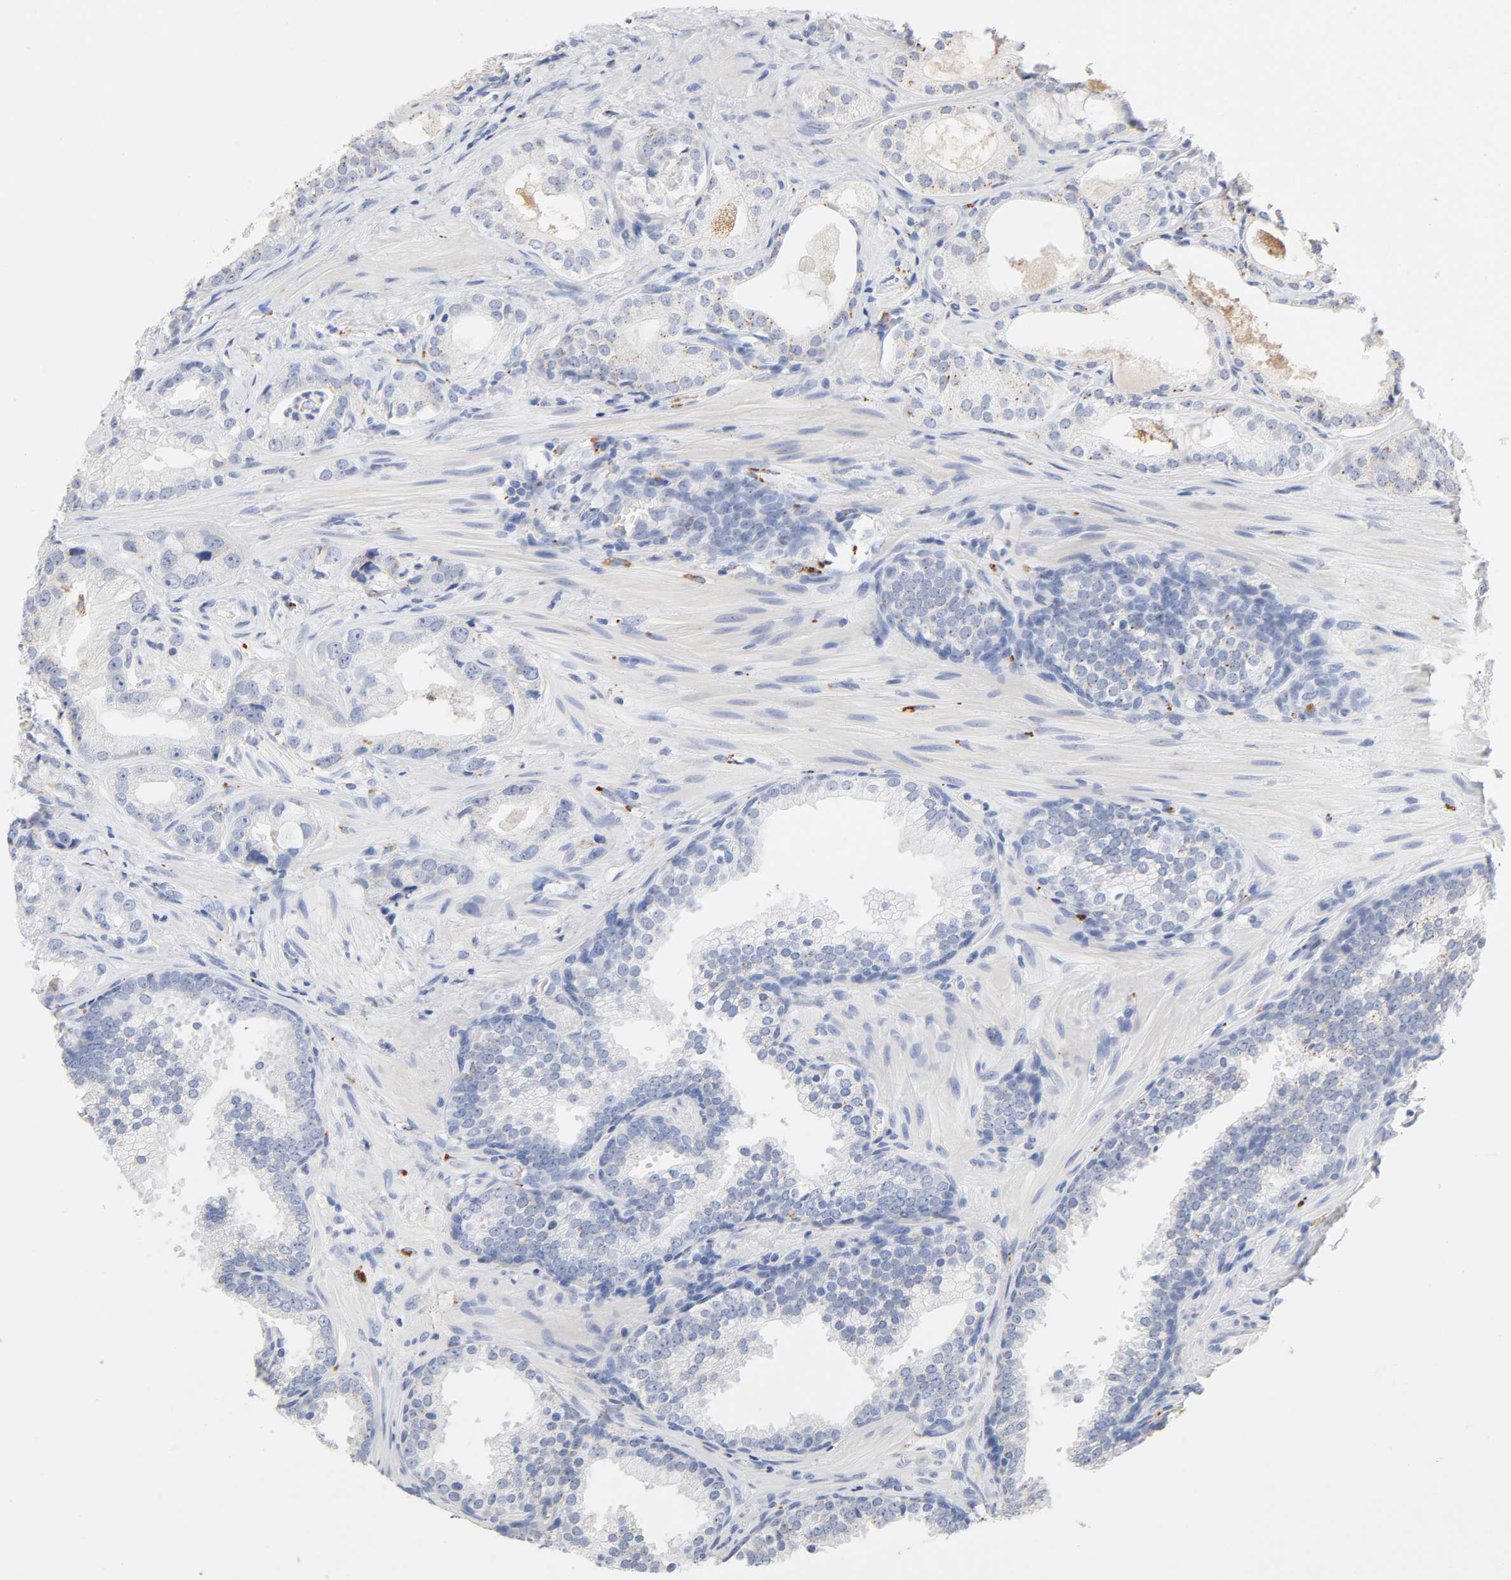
{"staining": {"intensity": "negative", "quantity": "none", "location": "none"}, "tissue": "prostate cancer", "cell_type": "Tumor cells", "image_type": "cancer", "snomed": [{"axis": "morphology", "description": "Adenocarcinoma, Low grade"}, {"axis": "topography", "description": "Prostate"}], "caption": "Tumor cells show no significant expression in prostate cancer (low-grade adenocarcinoma). The staining is performed using DAB brown chromogen with nuclei counter-stained in using hematoxylin.", "gene": "PLP1", "patient": {"sex": "male", "age": 59}}